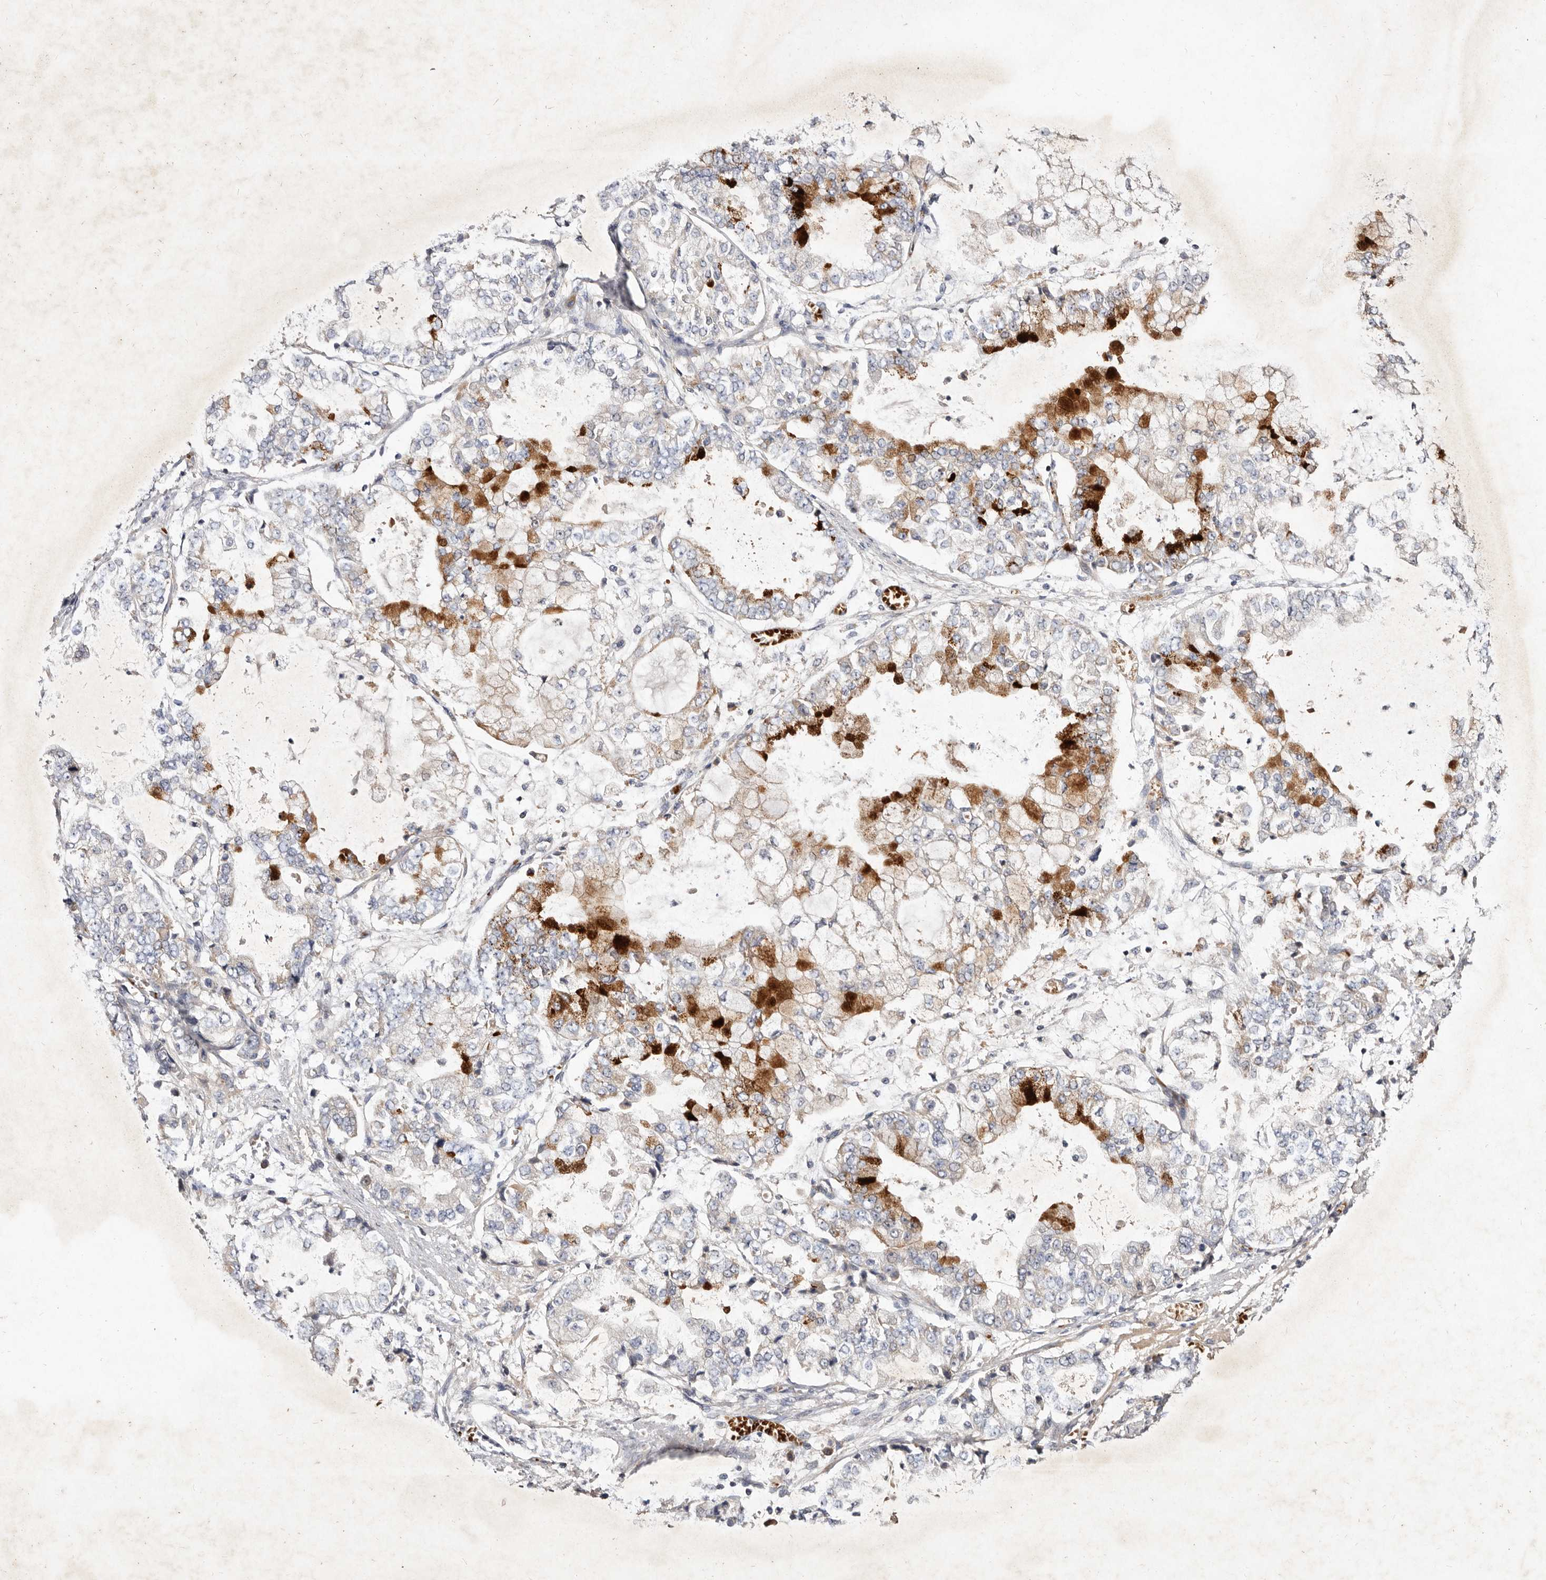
{"staining": {"intensity": "strong", "quantity": "<25%", "location": "cytoplasmic/membranous"}, "tissue": "stomach cancer", "cell_type": "Tumor cells", "image_type": "cancer", "snomed": [{"axis": "morphology", "description": "Adenocarcinoma, NOS"}, {"axis": "topography", "description": "Stomach"}], "caption": "About <25% of tumor cells in adenocarcinoma (stomach) display strong cytoplasmic/membranous protein staining as visualized by brown immunohistochemical staining.", "gene": "SLC25A20", "patient": {"sex": "male", "age": 76}}